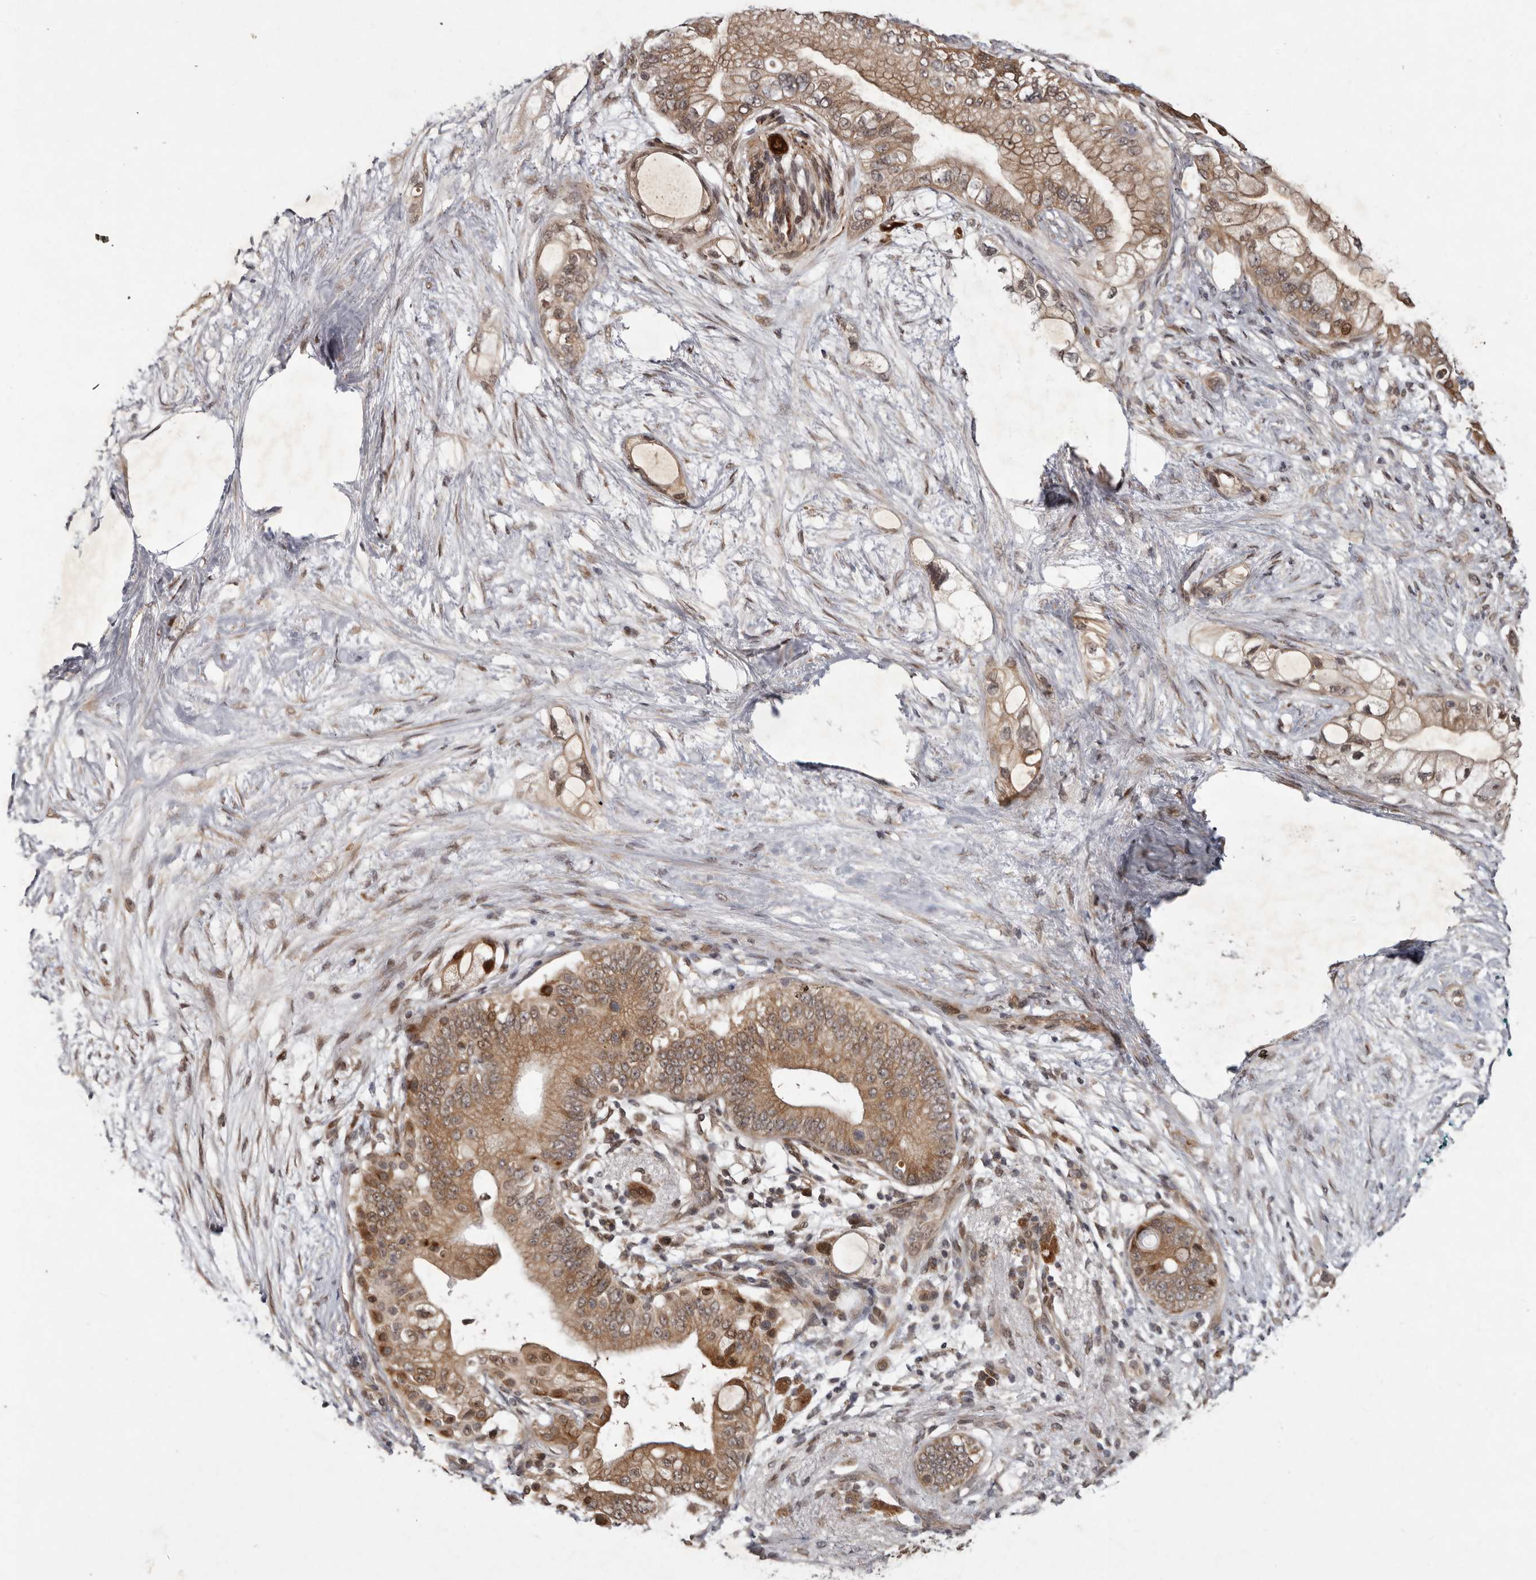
{"staining": {"intensity": "moderate", "quantity": ">75%", "location": "cytoplasmic/membranous,nuclear"}, "tissue": "pancreatic cancer", "cell_type": "Tumor cells", "image_type": "cancer", "snomed": [{"axis": "morphology", "description": "Adenocarcinoma, NOS"}, {"axis": "topography", "description": "Pancreas"}], "caption": "Moderate cytoplasmic/membranous and nuclear positivity for a protein is seen in about >75% of tumor cells of pancreatic cancer using IHC.", "gene": "ABL1", "patient": {"sex": "male", "age": 53}}